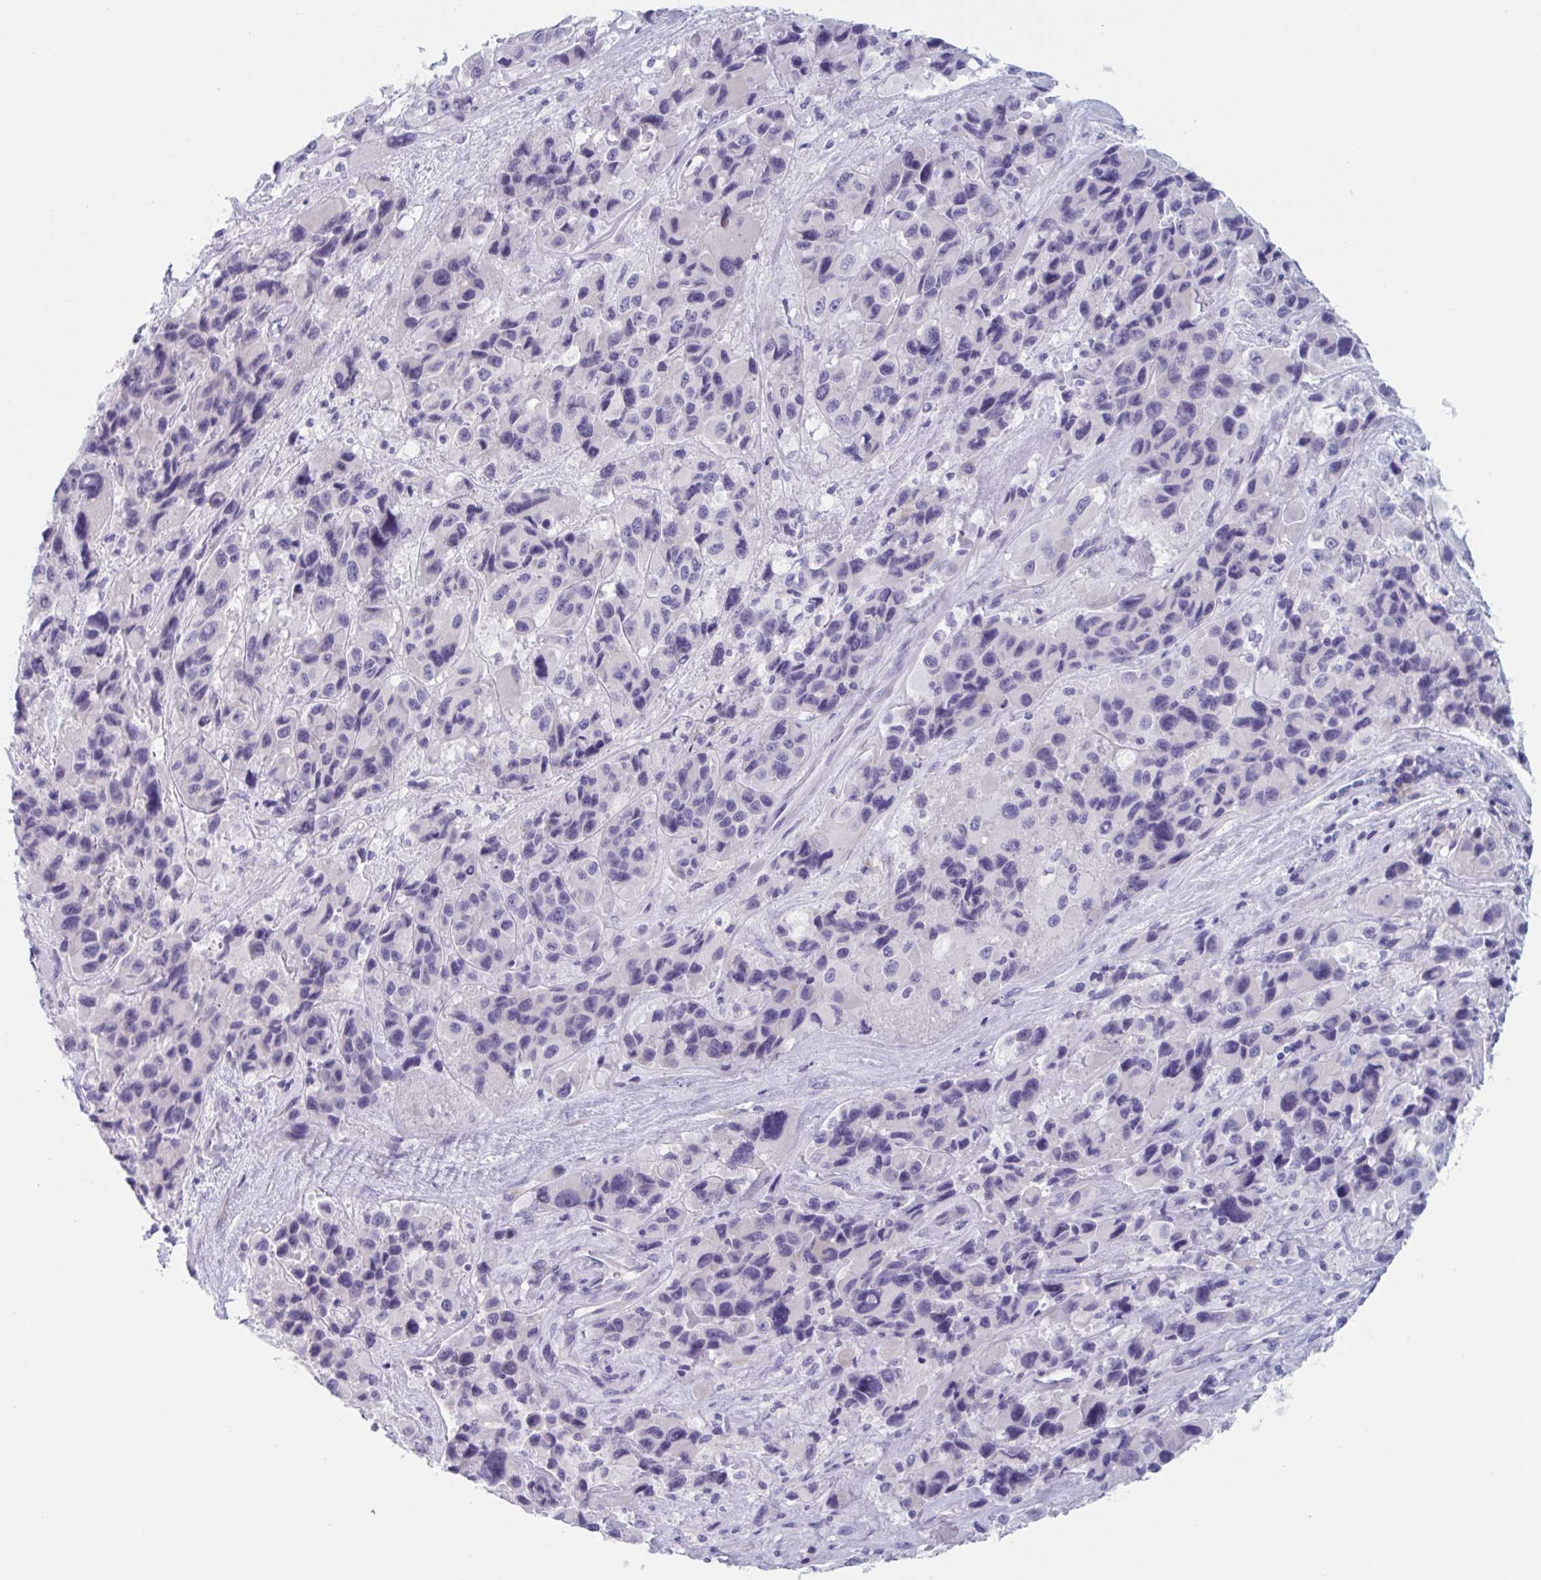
{"staining": {"intensity": "negative", "quantity": "none", "location": "none"}, "tissue": "melanoma", "cell_type": "Tumor cells", "image_type": "cancer", "snomed": [{"axis": "morphology", "description": "Malignant melanoma, Metastatic site"}, {"axis": "topography", "description": "Lymph node"}], "caption": "The image shows no significant expression in tumor cells of melanoma.", "gene": "HSD11B2", "patient": {"sex": "female", "age": 65}}